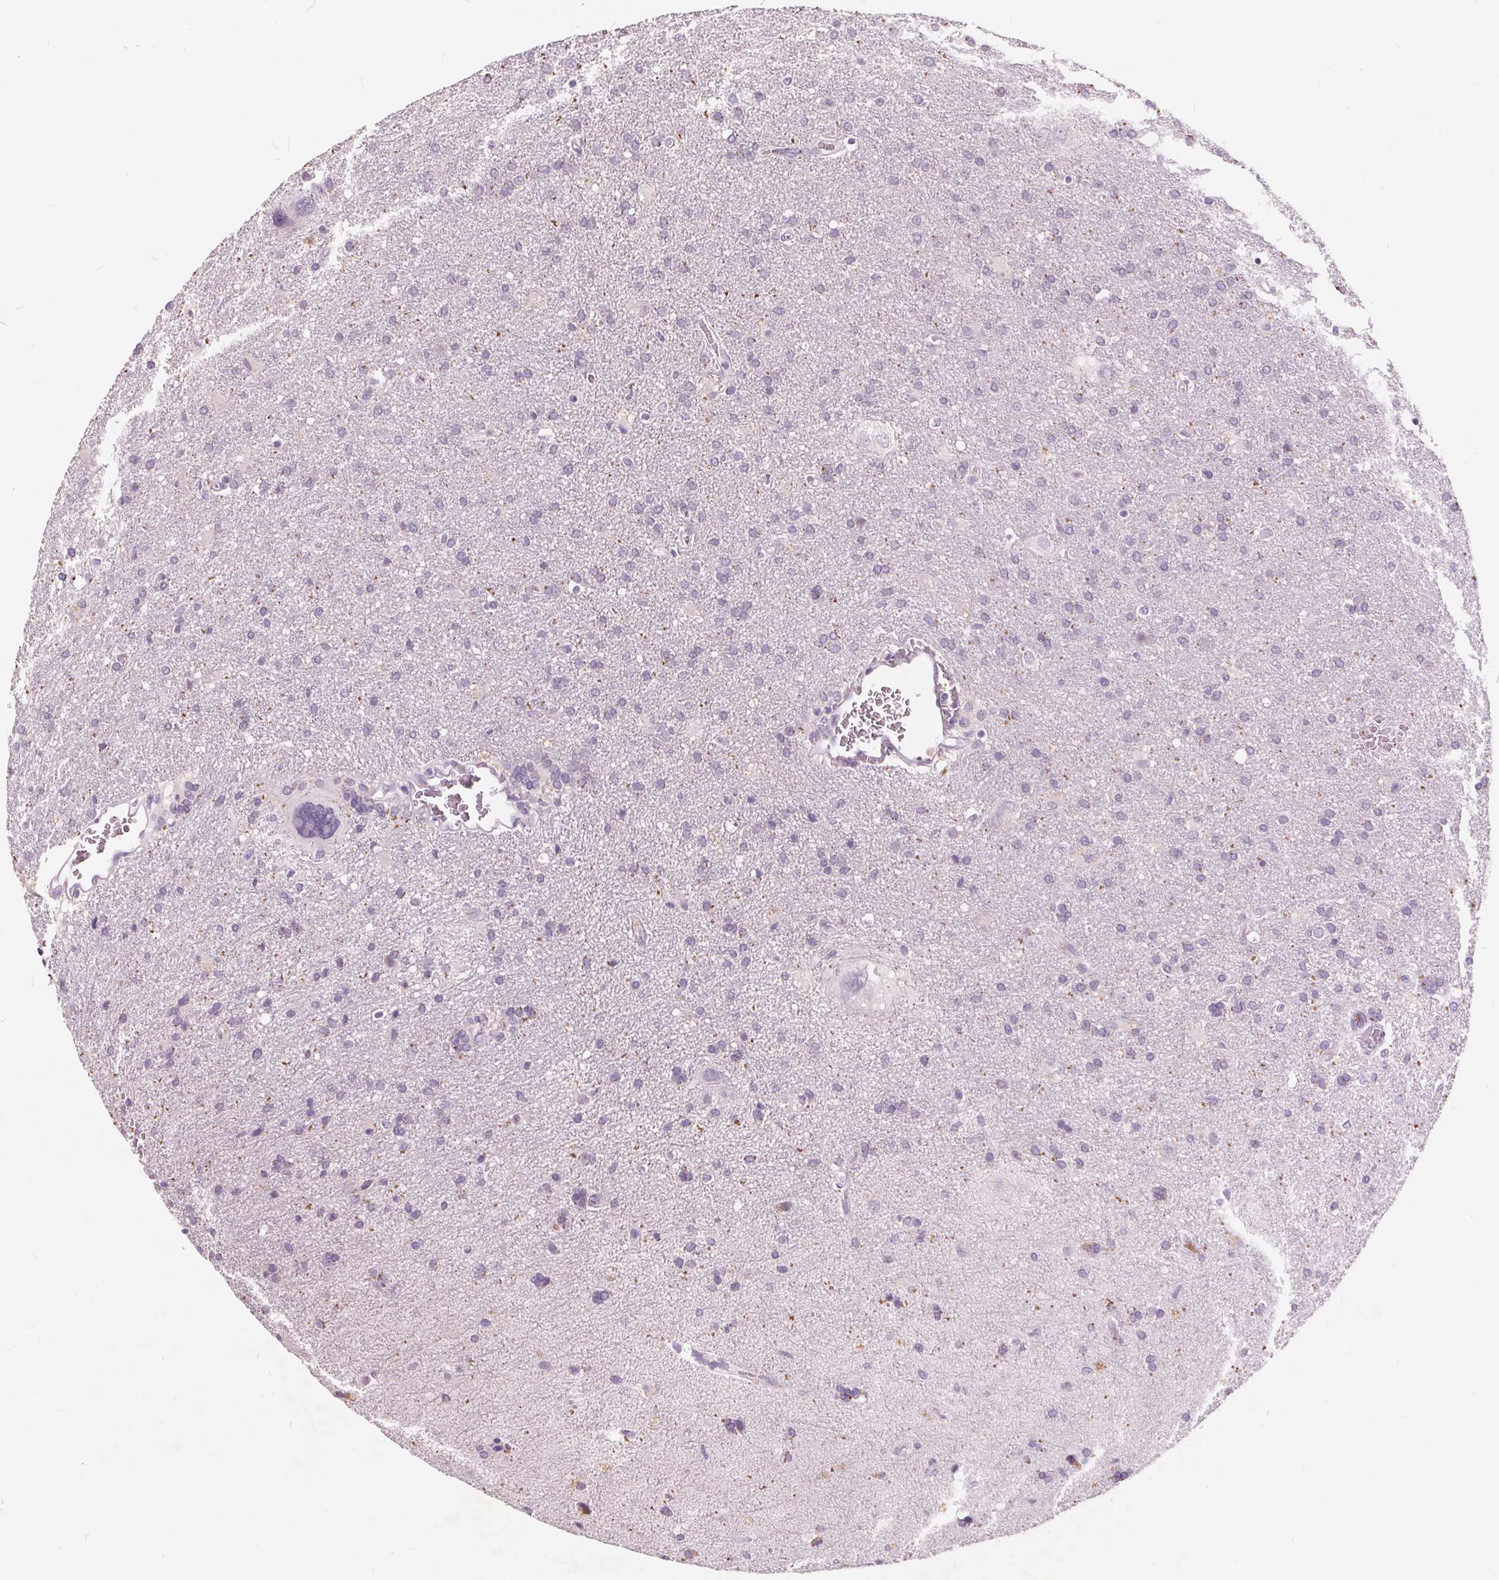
{"staining": {"intensity": "negative", "quantity": "none", "location": "none"}, "tissue": "glioma", "cell_type": "Tumor cells", "image_type": "cancer", "snomed": [{"axis": "morphology", "description": "Glioma, malignant, Low grade"}, {"axis": "topography", "description": "Brain"}], "caption": "Histopathology image shows no protein expression in tumor cells of glioma tissue. (DAB (3,3'-diaminobenzidine) immunohistochemistry with hematoxylin counter stain).", "gene": "PLA2G2E", "patient": {"sex": "male", "age": 66}}